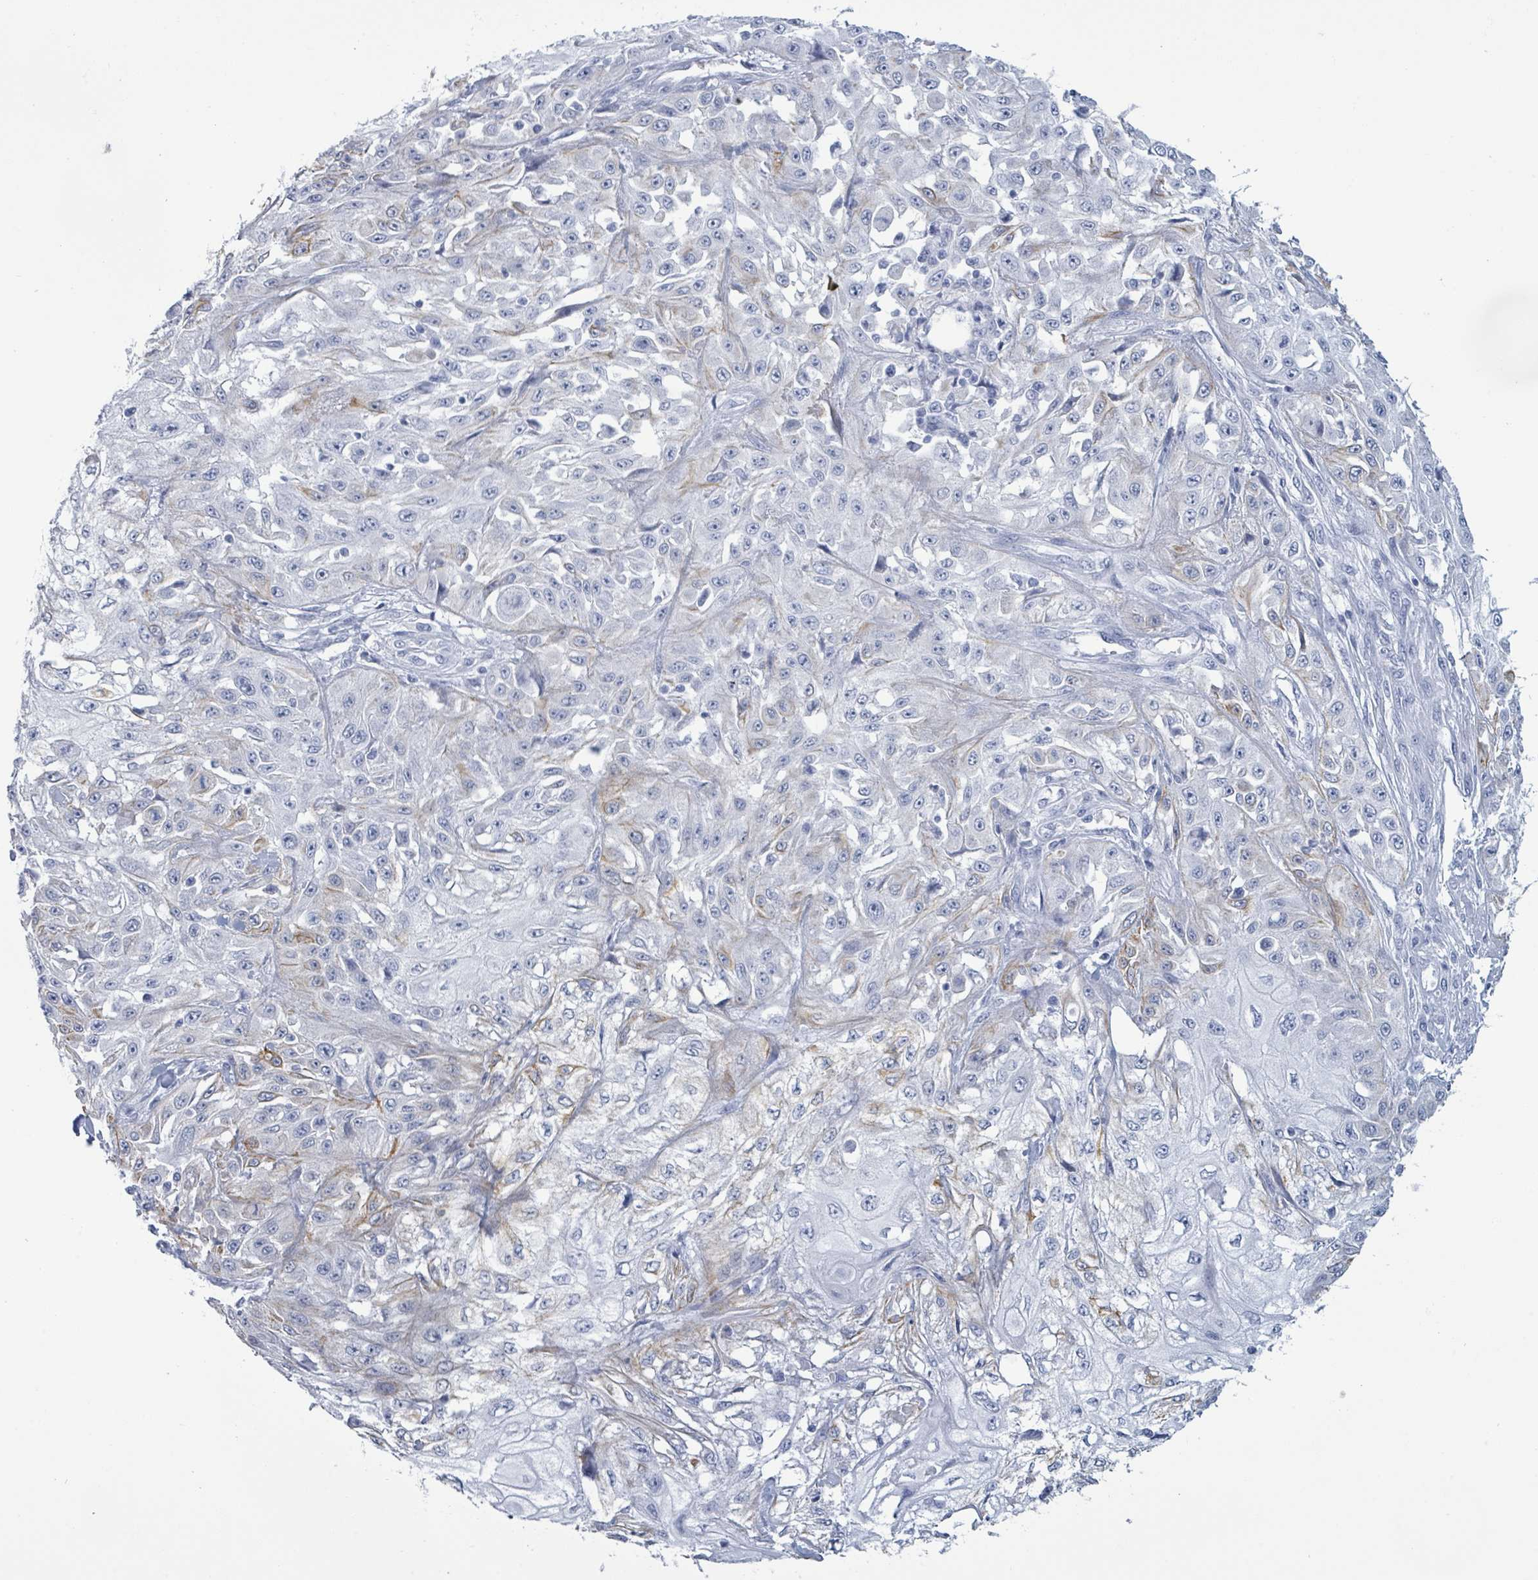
{"staining": {"intensity": "negative", "quantity": "none", "location": "none"}, "tissue": "skin cancer", "cell_type": "Tumor cells", "image_type": "cancer", "snomed": [{"axis": "morphology", "description": "Squamous cell carcinoma, NOS"}, {"axis": "morphology", "description": "Squamous cell carcinoma, metastatic, NOS"}, {"axis": "topography", "description": "Skin"}, {"axis": "topography", "description": "Lymph node"}], "caption": "Skin cancer was stained to show a protein in brown. There is no significant expression in tumor cells.", "gene": "KRT8", "patient": {"sex": "male", "age": 75}}